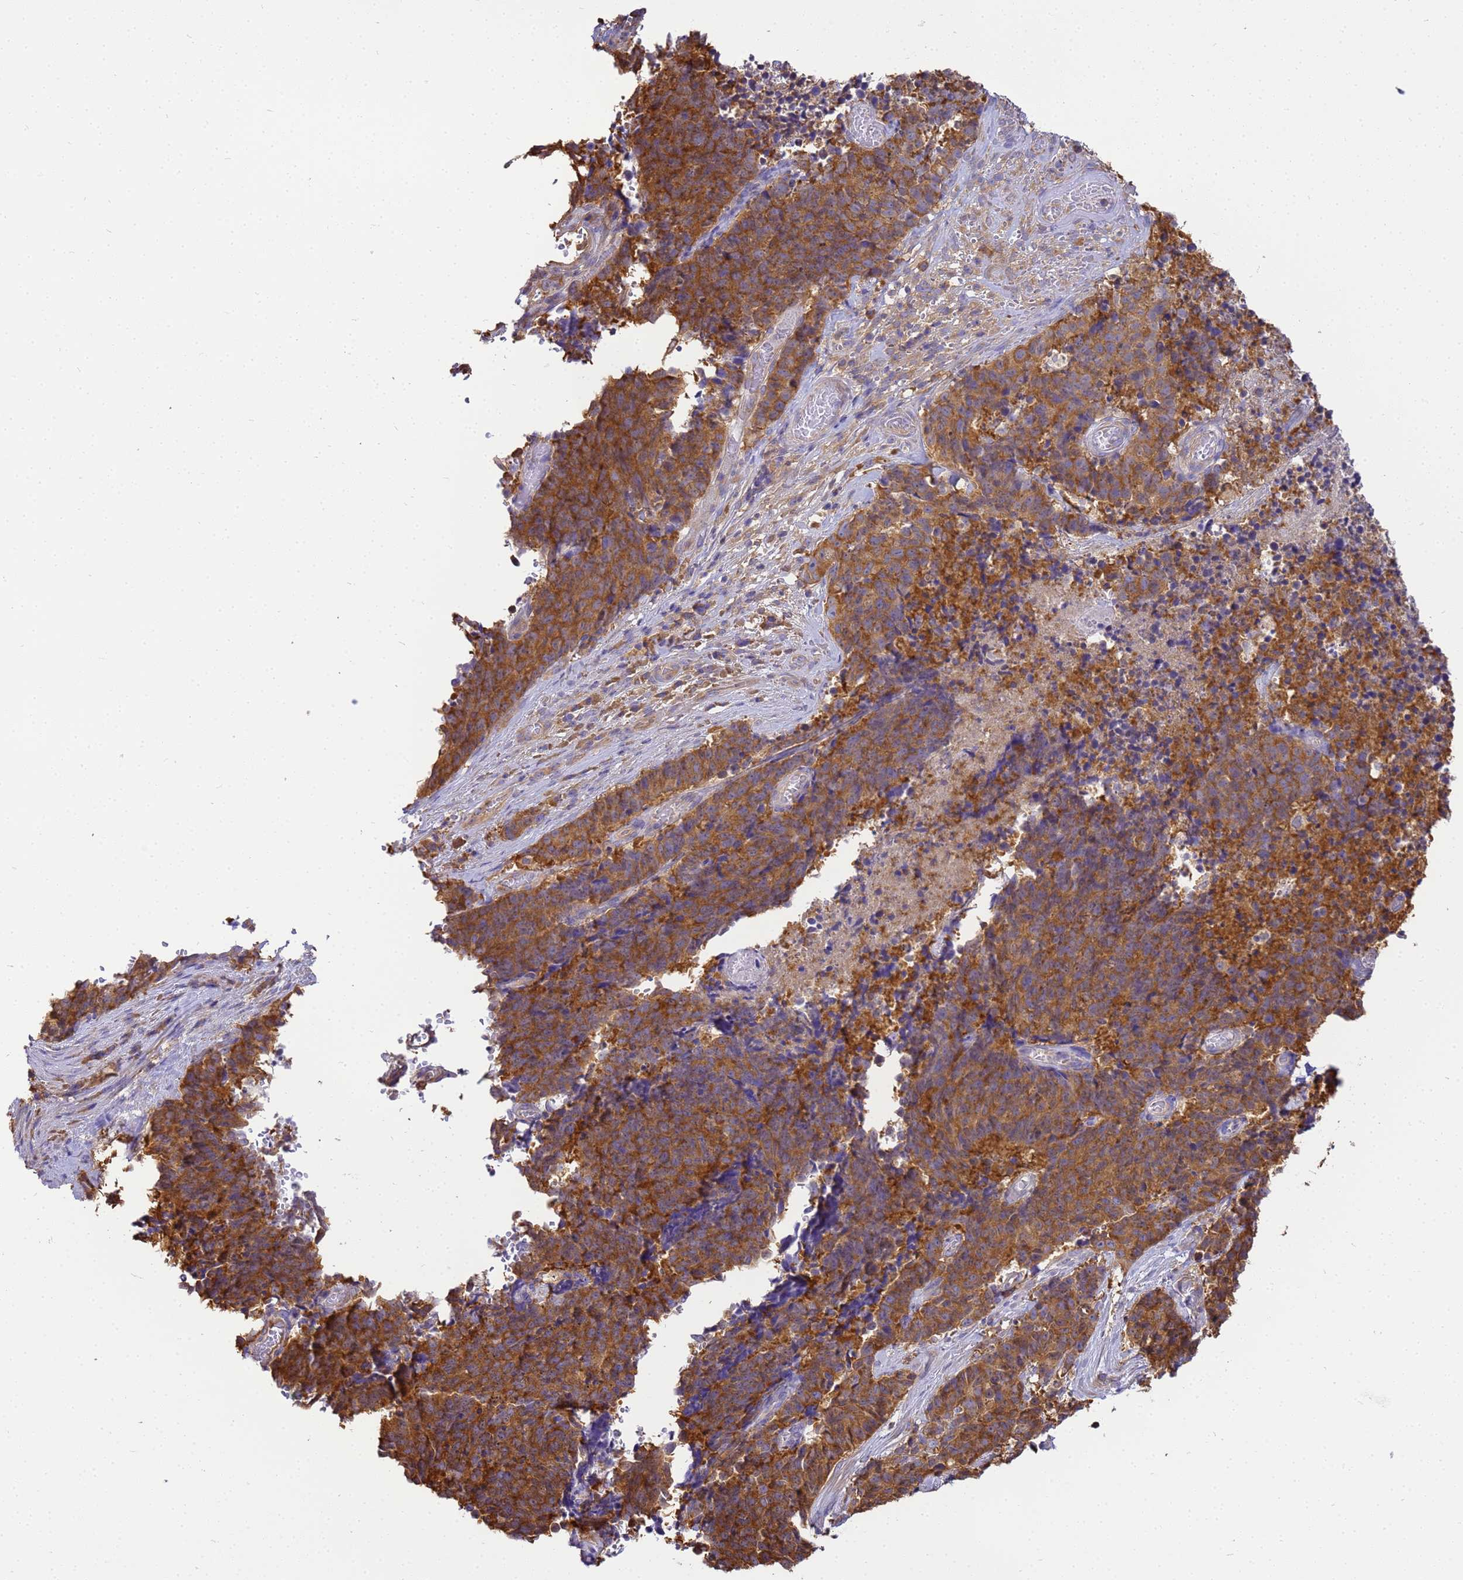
{"staining": {"intensity": "moderate", "quantity": ">75%", "location": "cytoplasmic/membranous"}, "tissue": "cervical cancer", "cell_type": "Tumor cells", "image_type": "cancer", "snomed": [{"axis": "morphology", "description": "Squamous cell carcinoma, NOS"}, {"axis": "topography", "description": "Cervix"}], "caption": "DAB (3,3'-diaminobenzidine) immunohistochemical staining of cervical cancer (squamous cell carcinoma) demonstrates moderate cytoplasmic/membranous protein positivity in about >75% of tumor cells.", "gene": "NARS1", "patient": {"sex": "female", "age": 29}}